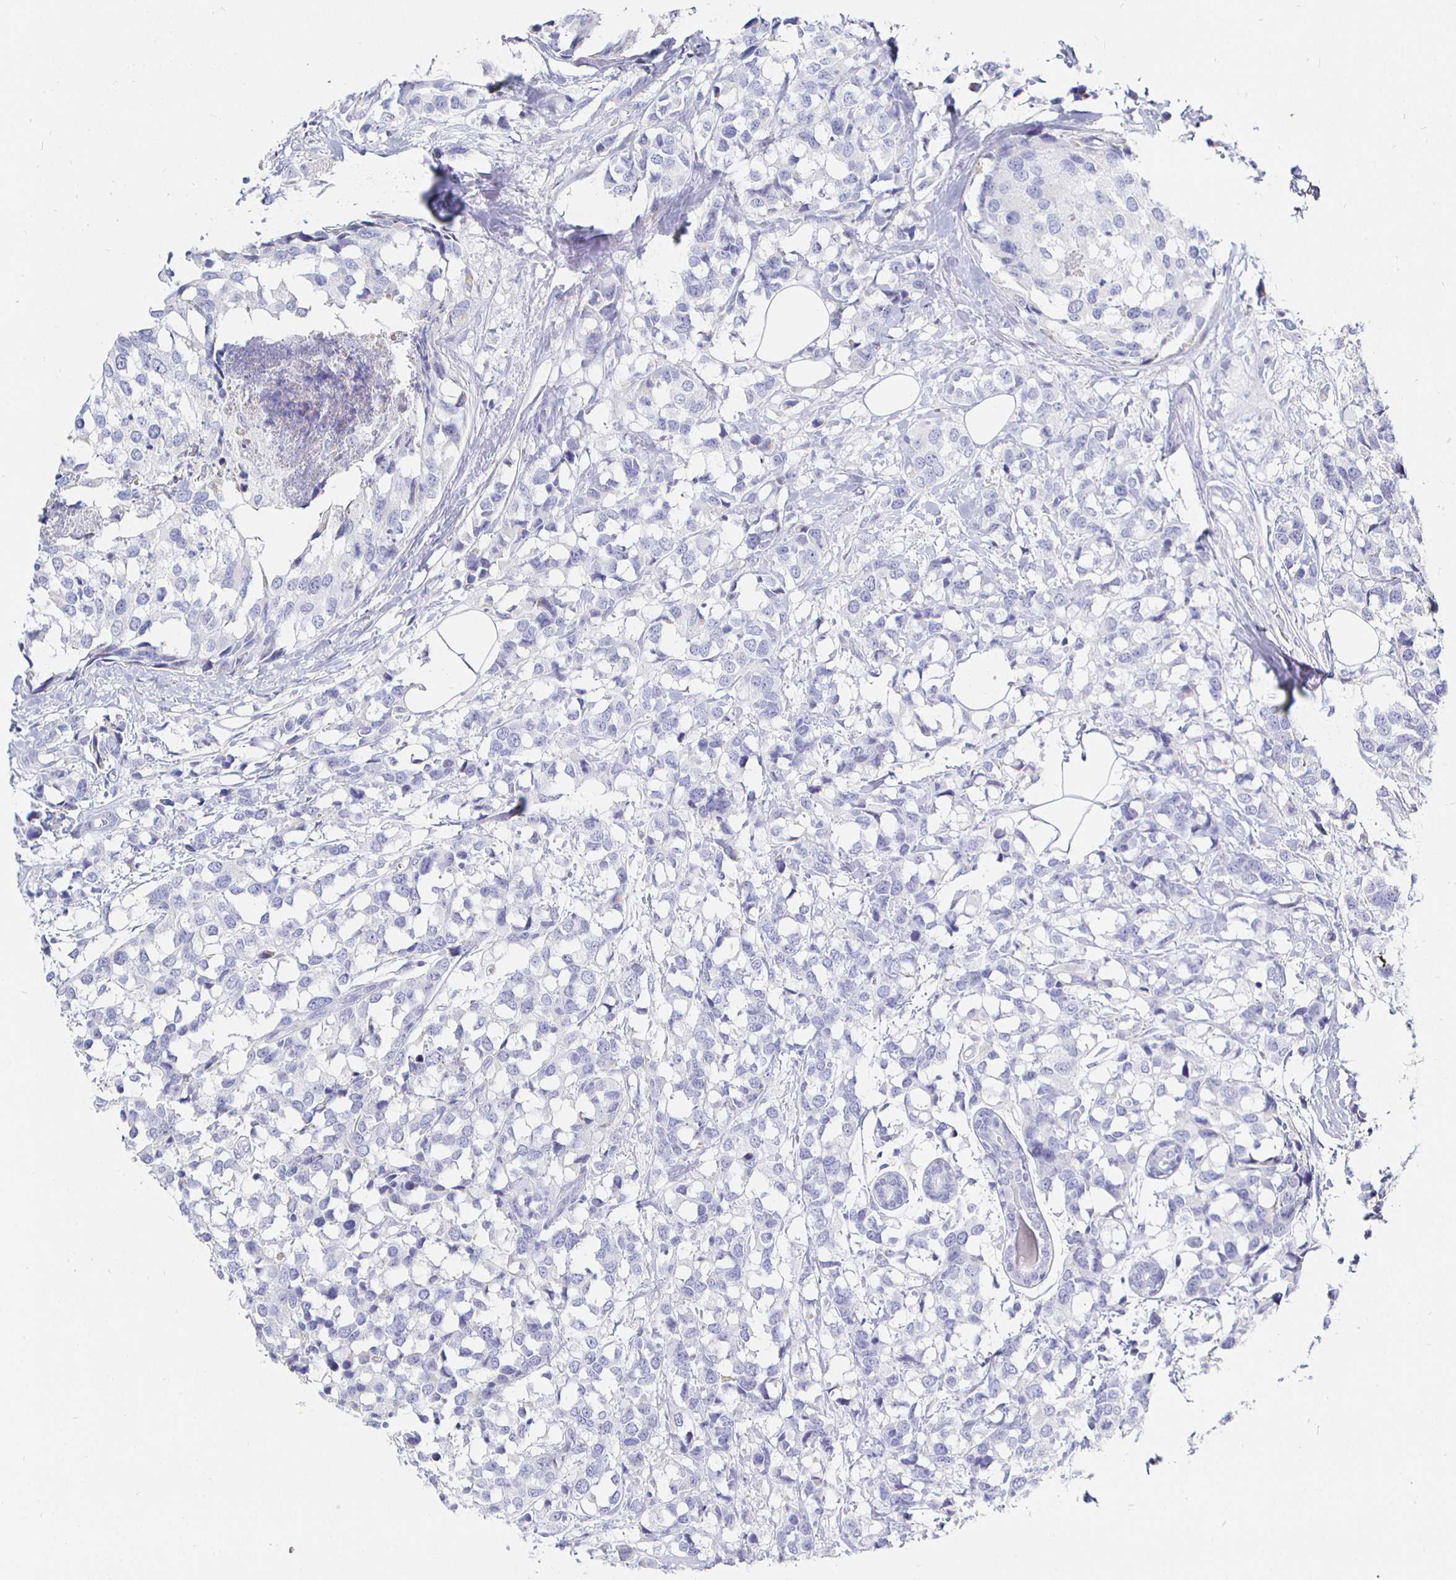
{"staining": {"intensity": "negative", "quantity": "none", "location": "none"}, "tissue": "breast cancer", "cell_type": "Tumor cells", "image_type": "cancer", "snomed": [{"axis": "morphology", "description": "Lobular carcinoma"}, {"axis": "topography", "description": "Breast"}], "caption": "A high-resolution photomicrograph shows IHC staining of breast cancer (lobular carcinoma), which displays no significant expression in tumor cells.", "gene": "CR2", "patient": {"sex": "female", "age": 59}}